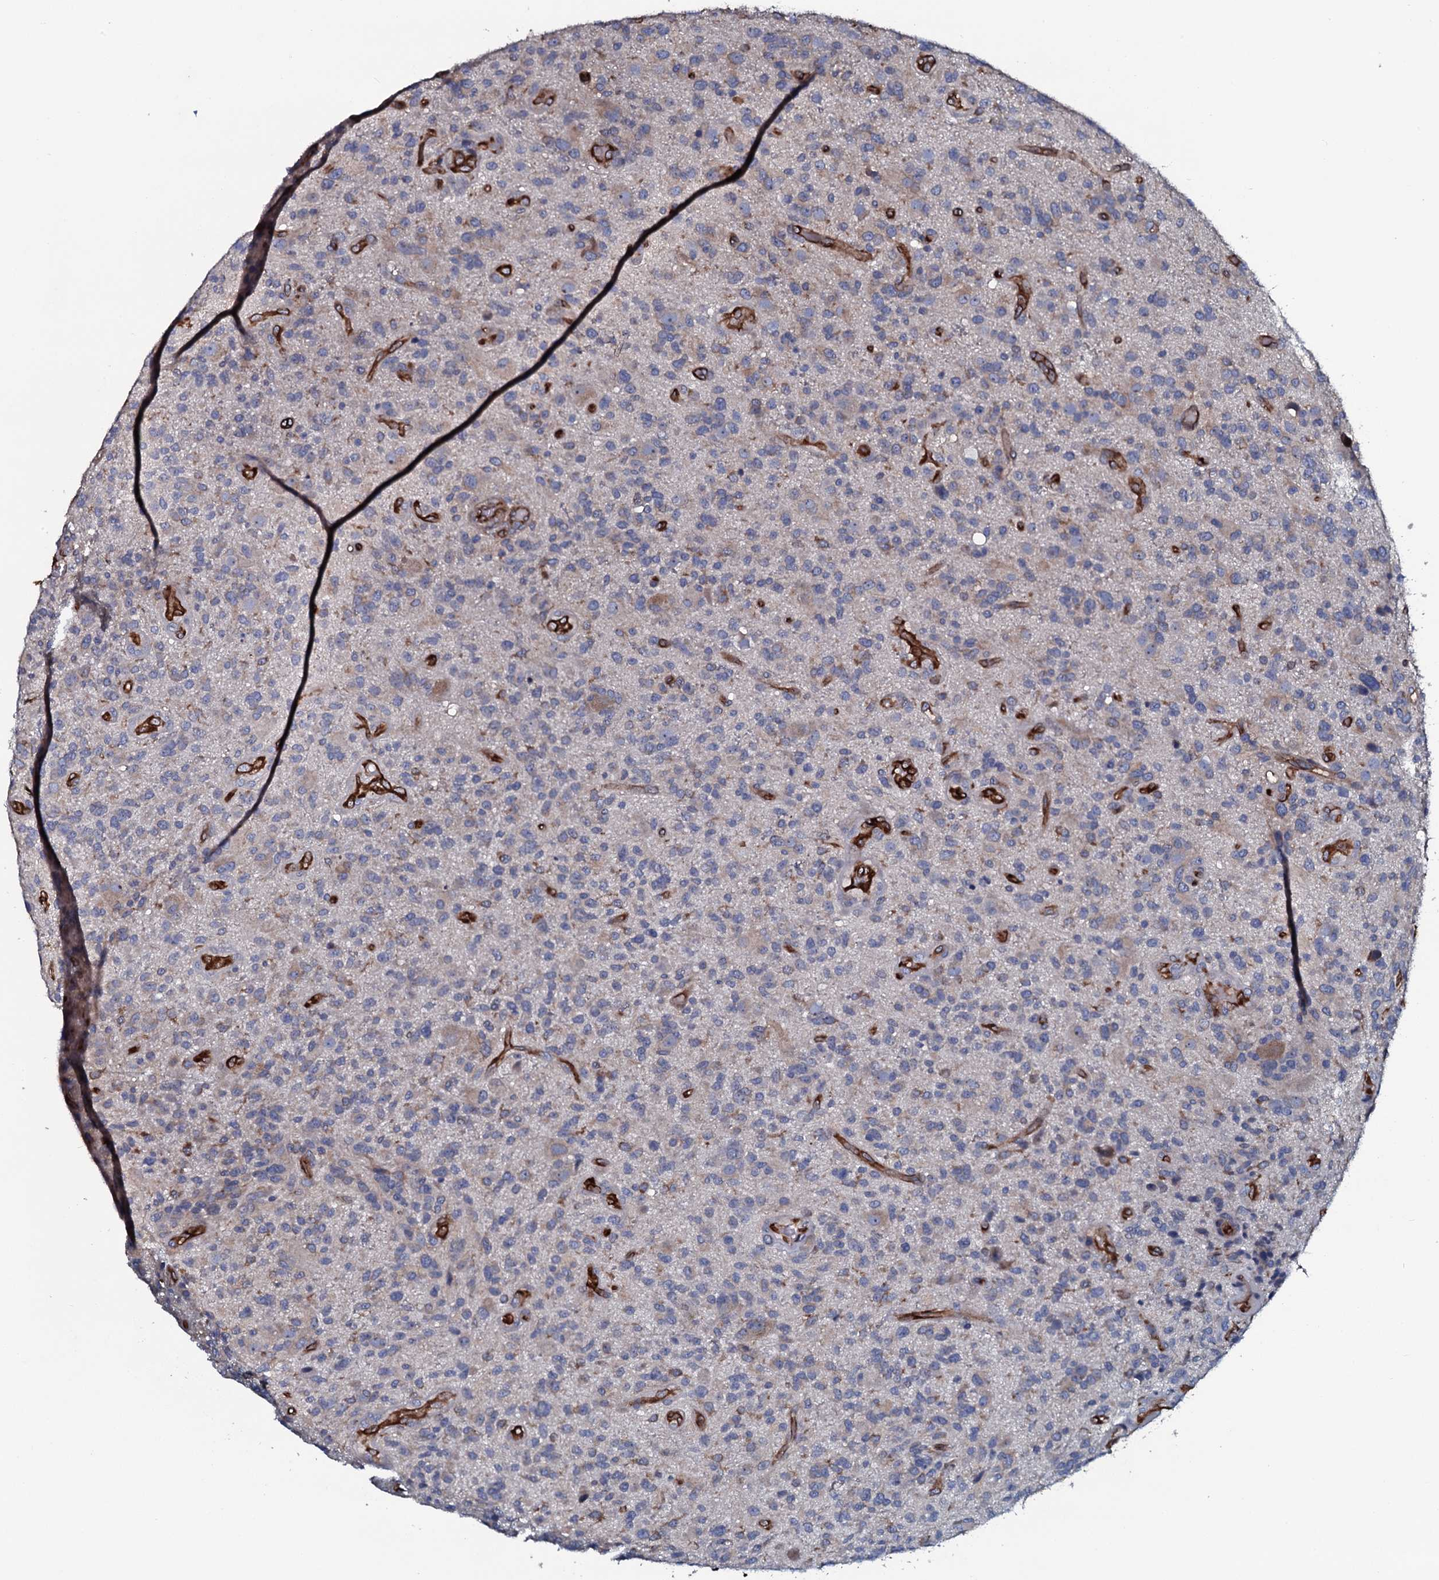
{"staining": {"intensity": "weak", "quantity": "<25%", "location": "cytoplasmic/membranous"}, "tissue": "glioma", "cell_type": "Tumor cells", "image_type": "cancer", "snomed": [{"axis": "morphology", "description": "Glioma, malignant, High grade"}, {"axis": "topography", "description": "Brain"}], "caption": "This is a histopathology image of IHC staining of high-grade glioma (malignant), which shows no positivity in tumor cells.", "gene": "TMEM151A", "patient": {"sex": "male", "age": 47}}